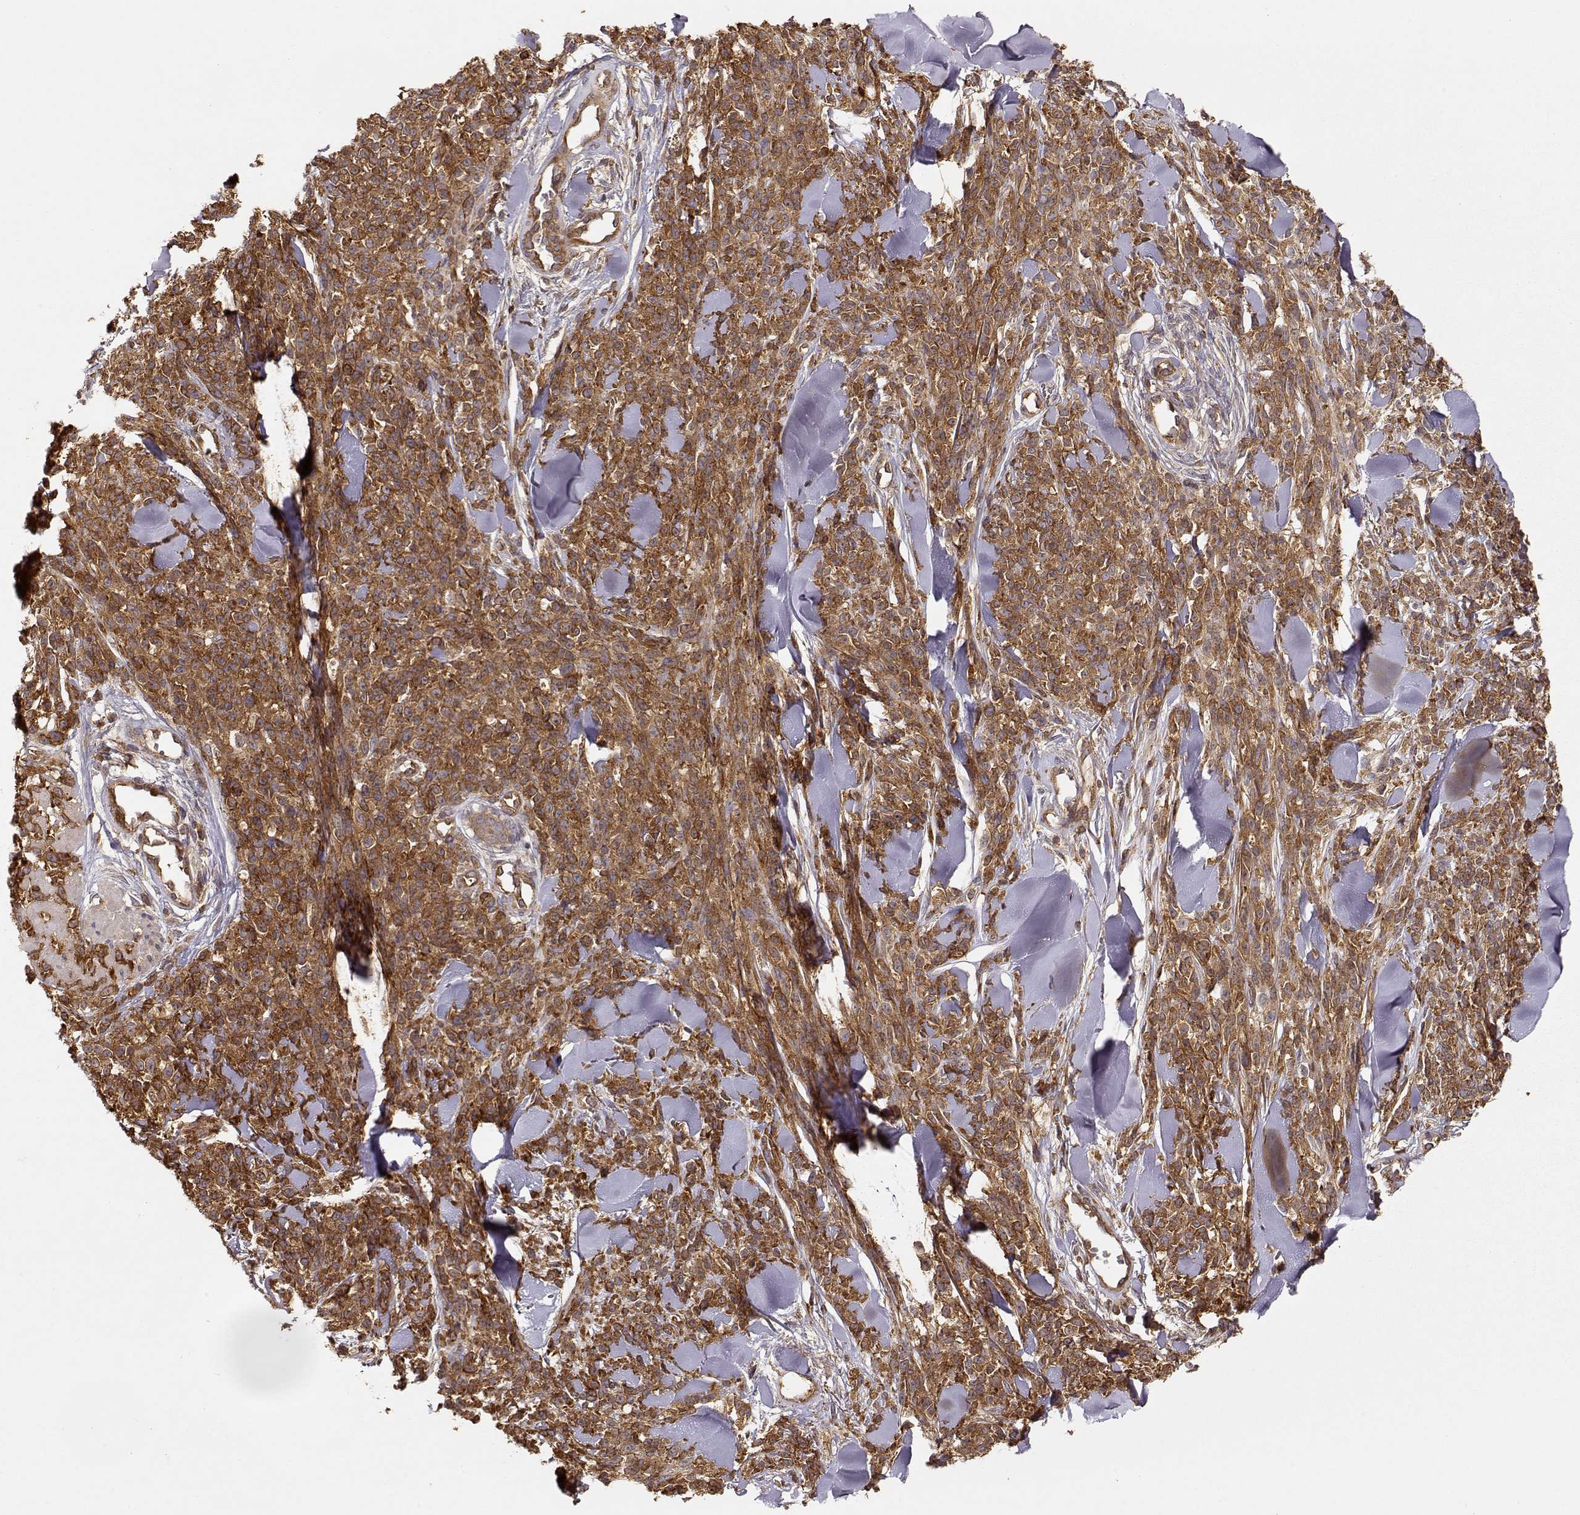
{"staining": {"intensity": "strong", "quantity": ">75%", "location": "cytoplasmic/membranous"}, "tissue": "melanoma", "cell_type": "Tumor cells", "image_type": "cancer", "snomed": [{"axis": "morphology", "description": "Malignant melanoma, NOS"}, {"axis": "topography", "description": "Skin"}, {"axis": "topography", "description": "Skin of trunk"}], "caption": "Strong cytoplasmic/membranous protein expression is seen in about >75% of tumor cells in melanoma. (DAB (3,3'-diaminobenzidine) IHC with brightfield microscopy, high magnification).", "gene": "ARHGEF2", "patient": {"sex": "male", "age": 74}}